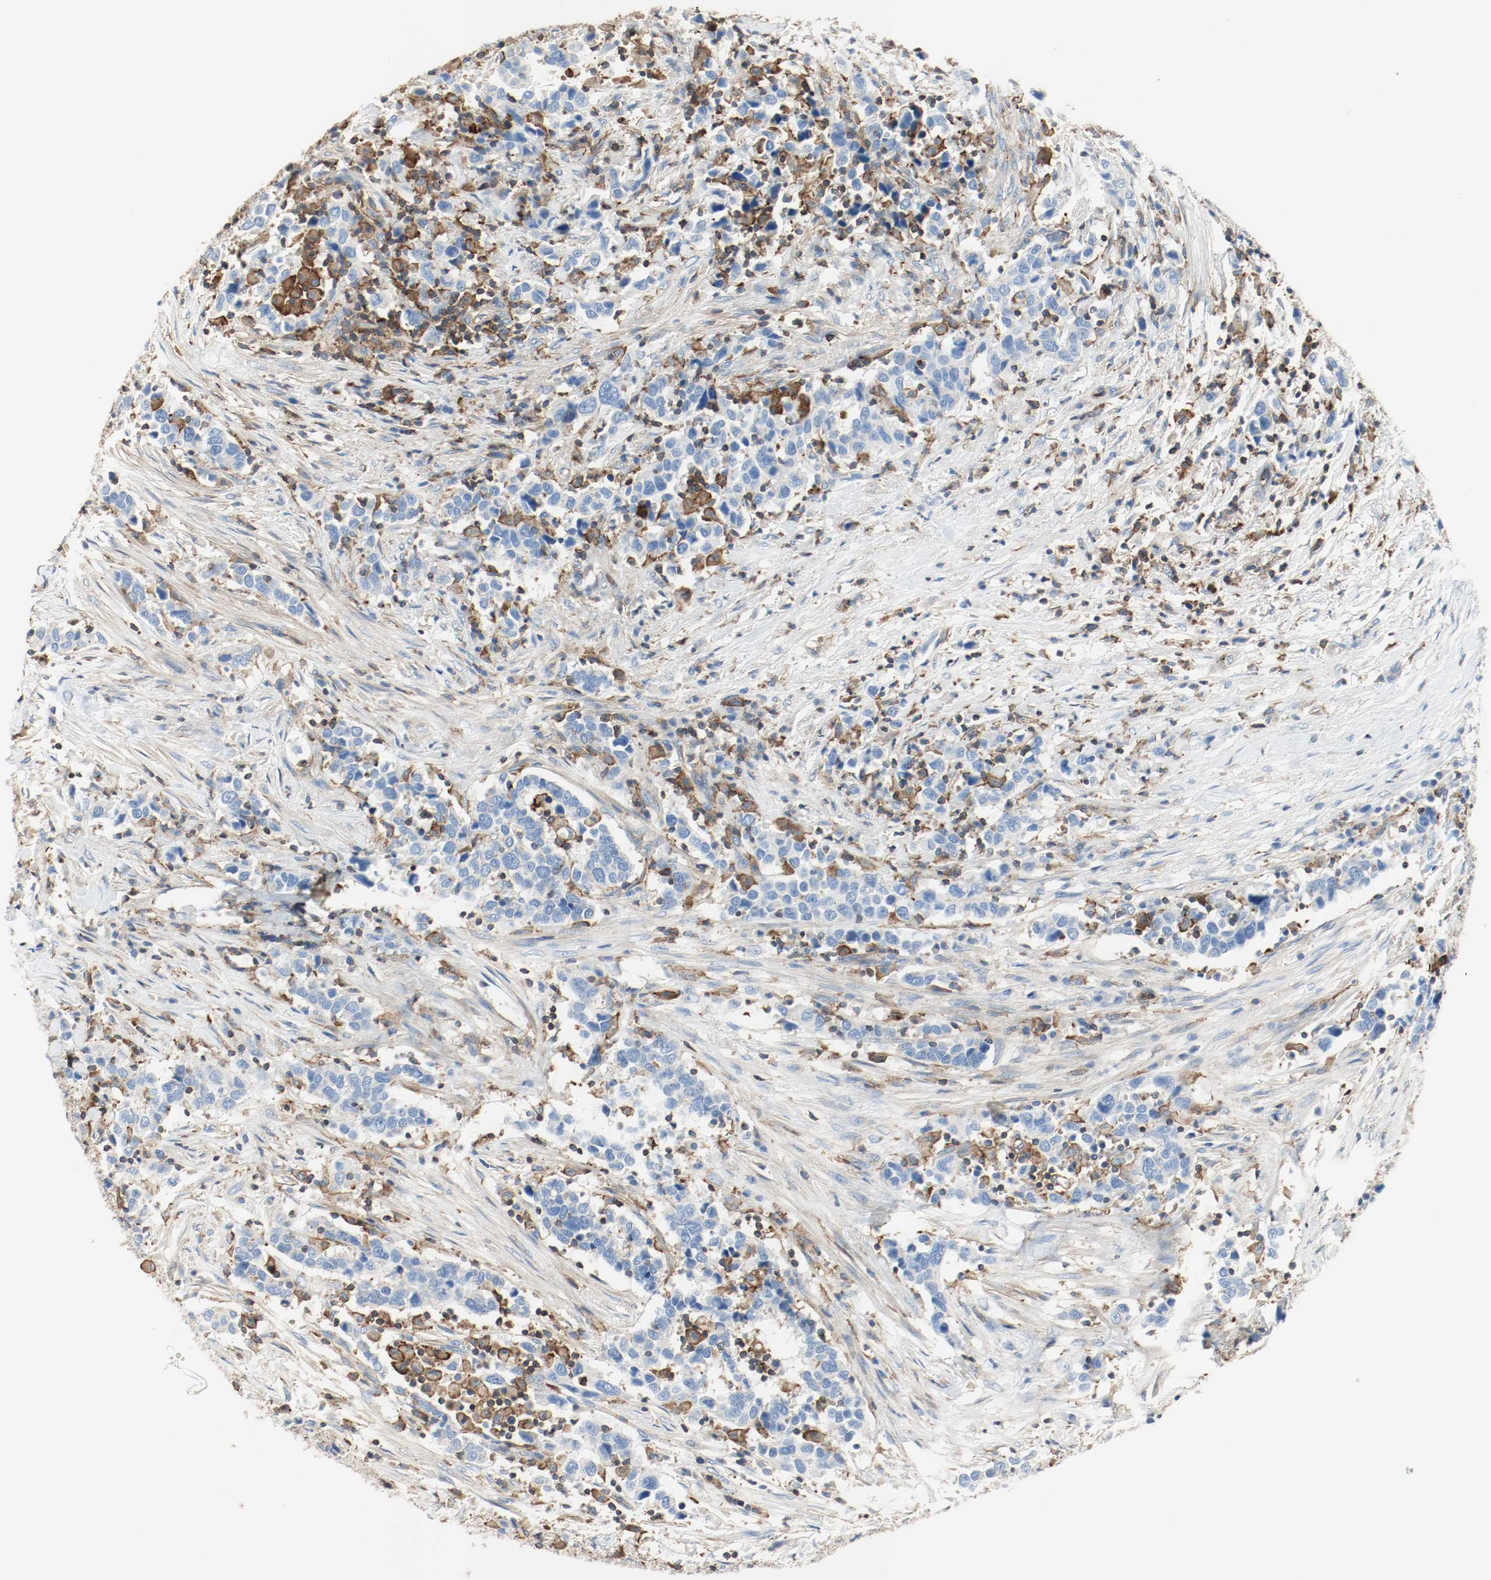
{"staining": {"intensity": "negative", "quantity": "none", "location": "none"}, "tissue": "urothelial cancer", "cell_type": "Tumor cells", "image_type": "cancer", "snomed": [{"axis": "morphology", "description": "Urothelial carcinoma, High grade"}, {"axis": "topography", "description": "Urinary bladder"}], "caption": "Immunohistochemistry (IHC) of urothelial carcinoma (high-grade) exhibits no positivity in tumor cells.", "gene": "ARPC1B", "patient": {"sex": "male", "age": 61}}